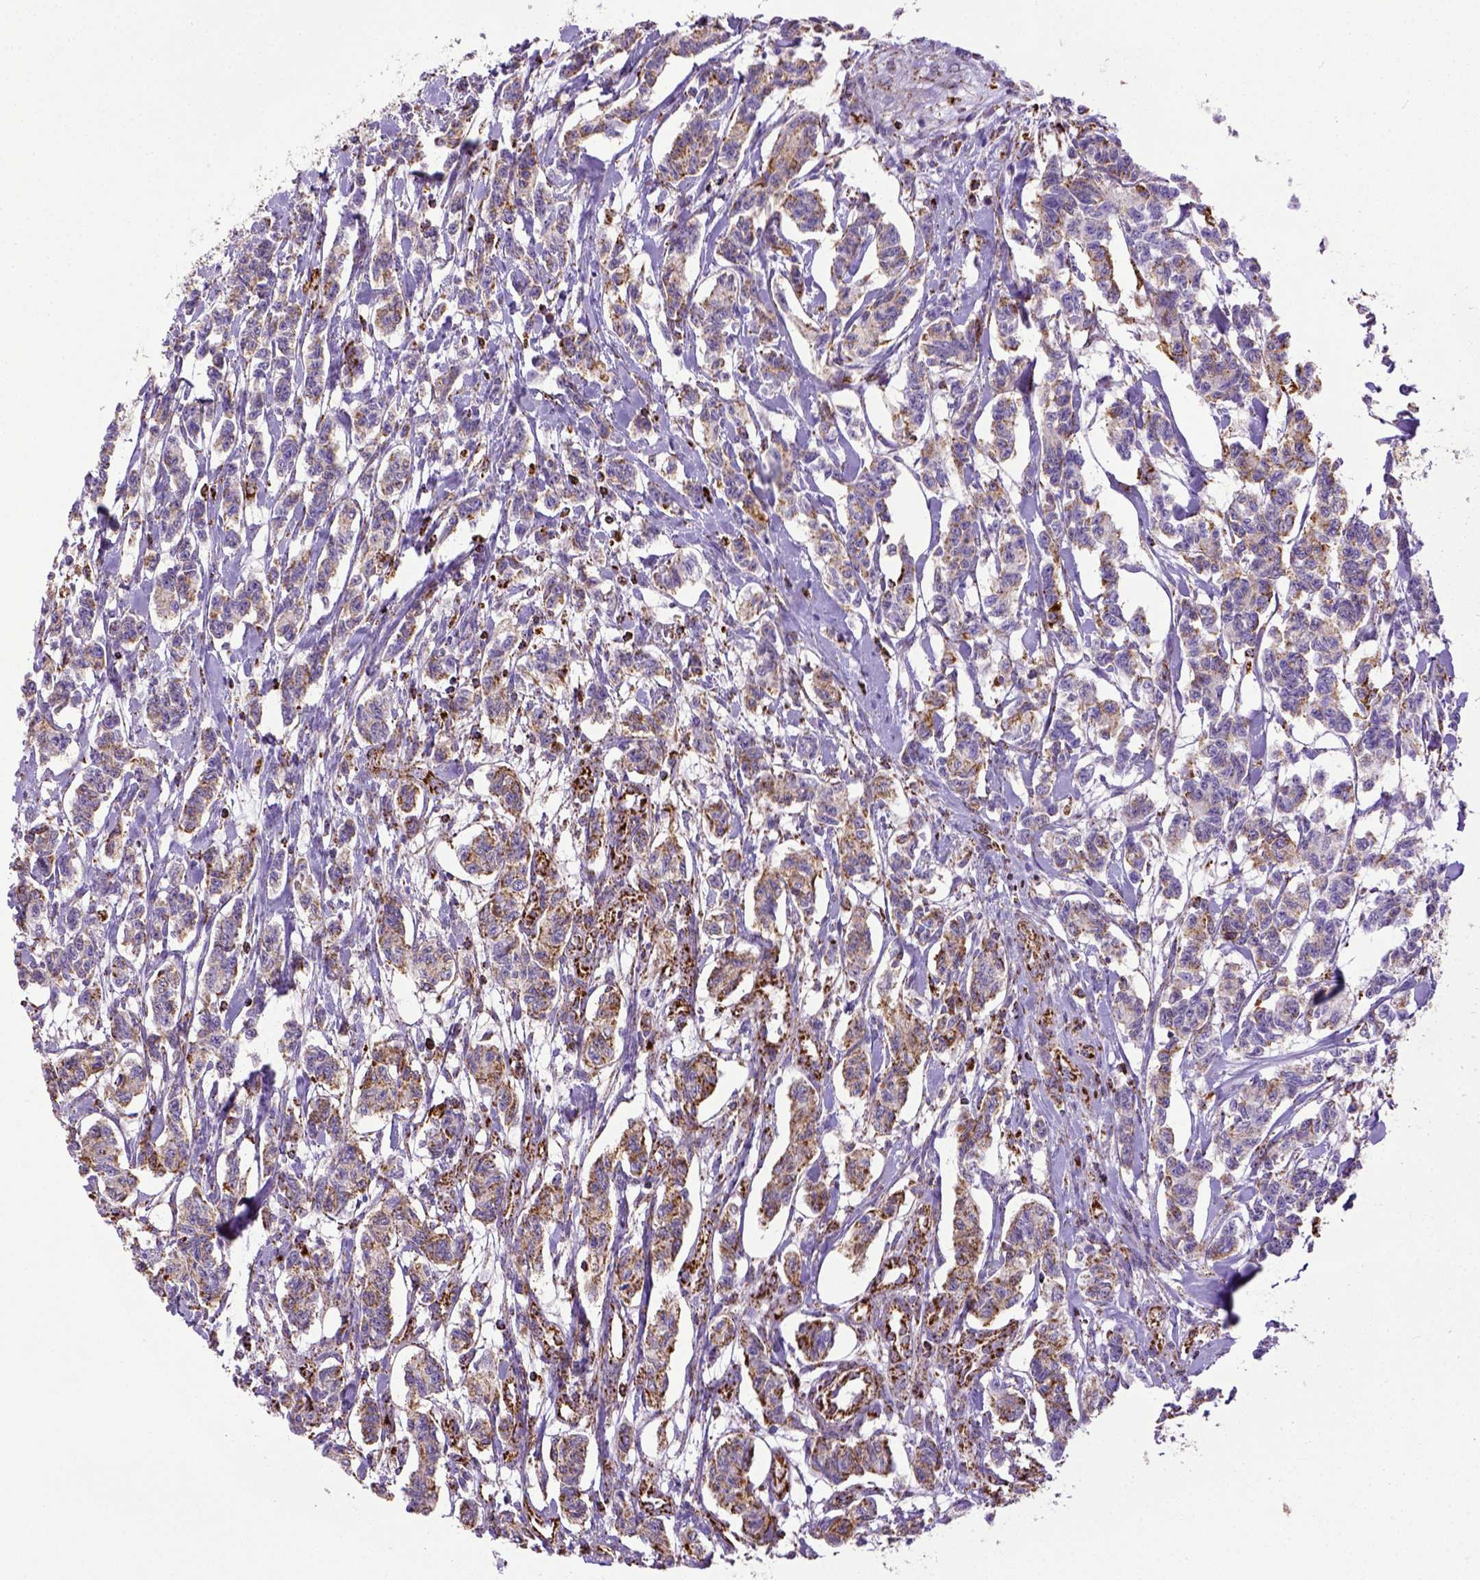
{"staining": {"intensity": "moderate", "quantity": ">75%", "location": "cytoplasmic/membranous"}, "tissue": "carcinoid", "cell_type": "Tumor cells", "image_type": "cancer", "snomed": [{"axis": "morphology", "description": "Carcinoid, malignant, NOS"}, {"axis": "topography", "description": "Kidney"}], "caption": "A brown stain shows moderate cytoplasmic/membranous staining of a protein in carcinoid tumor cells.", "gene": "MT-CO1", "patient": {"sex": "female", "age": 41}}